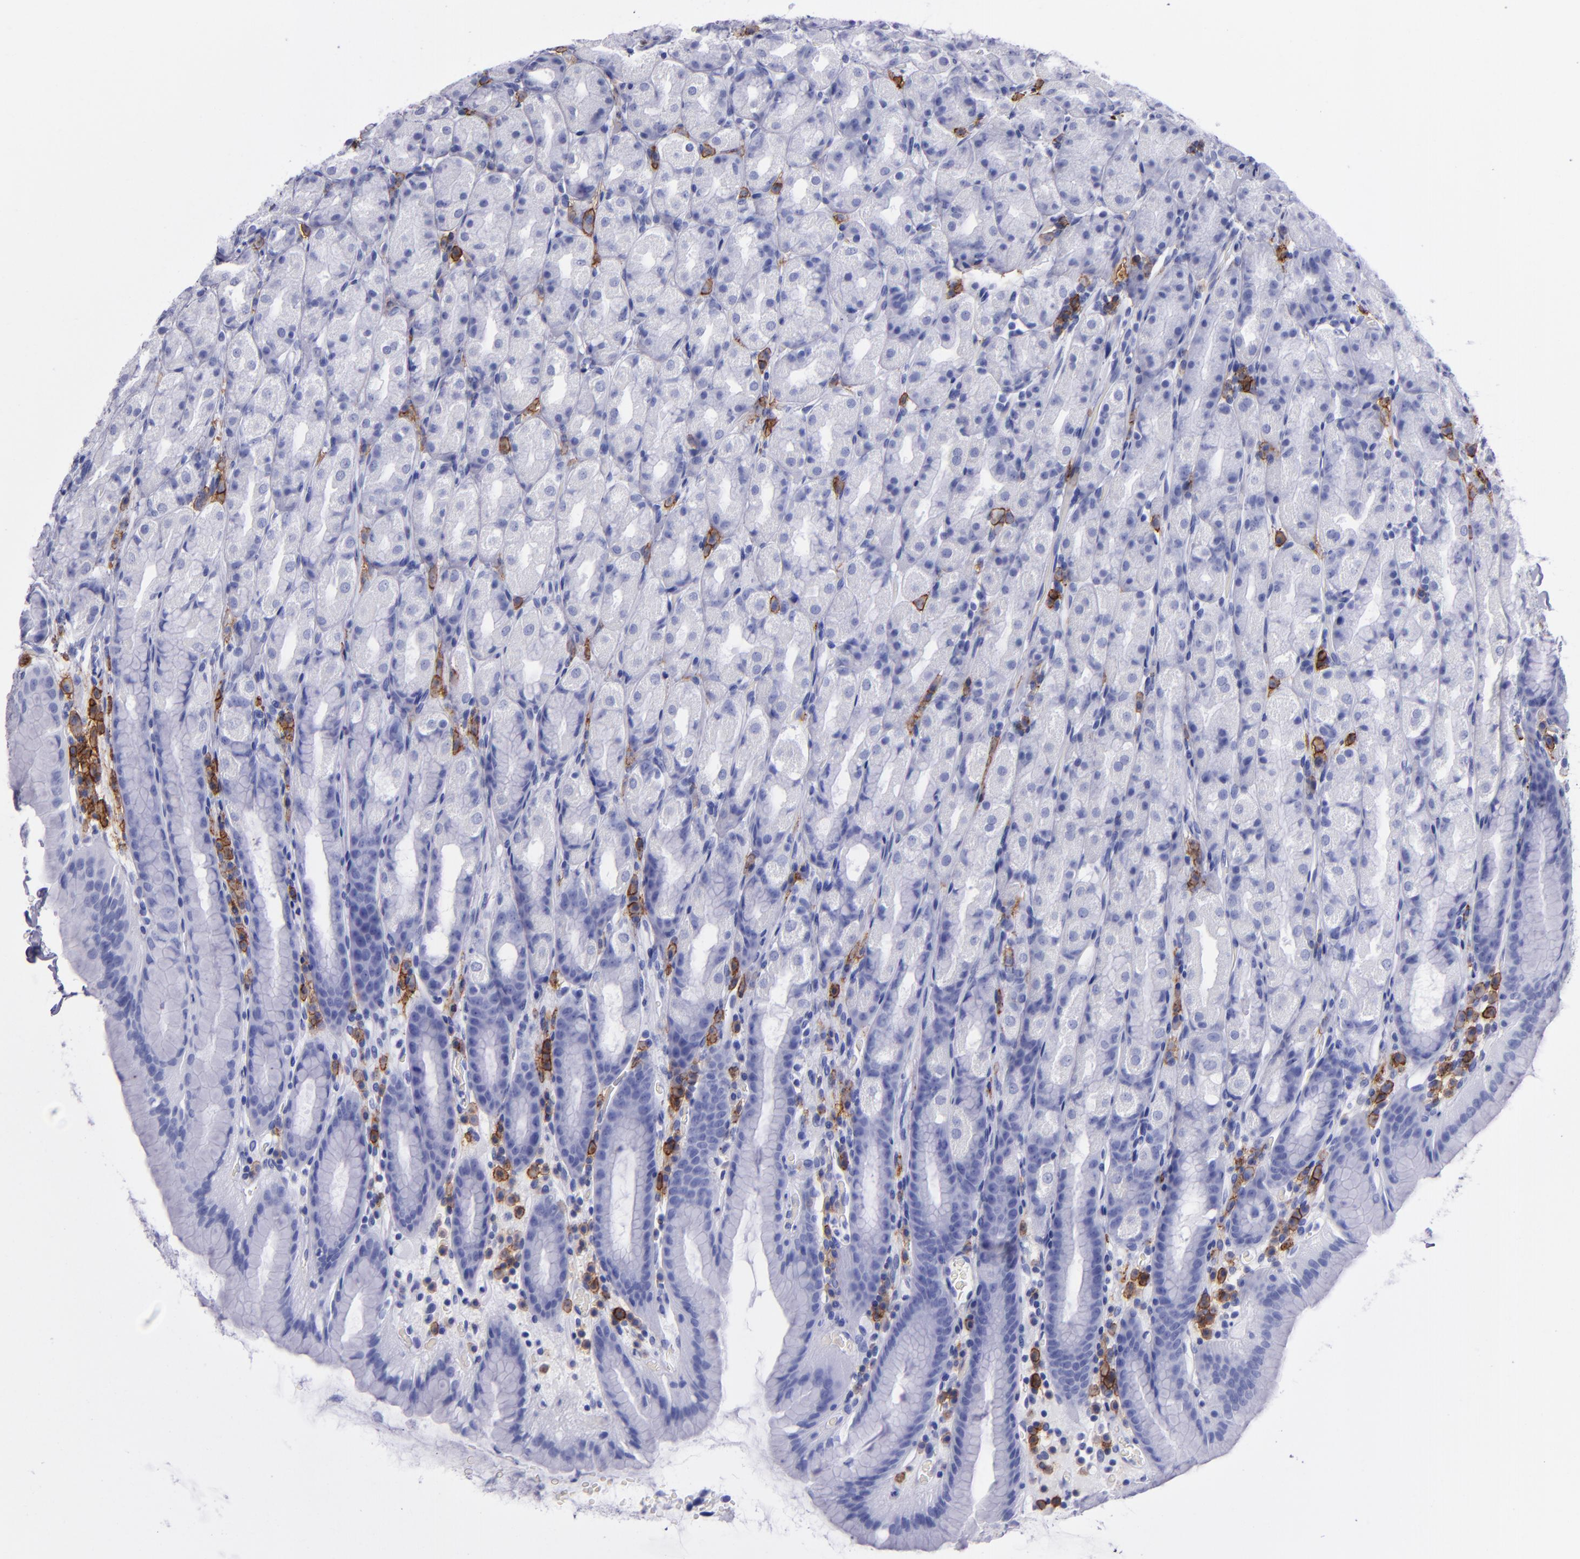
{"staining": {"intensity": "negative", "quantity": "none", "location": "none"}, "tissue": "stomach", "cell_type": "Glandular cells", "image_type": "normal", "snomed": [{"axis": "morphology", "description": "Normal tissue, NOS"}, {"axis": "topography", "description": "Stomach, upper"}], "caption": "Glandular cells show no significant positivity in benign stomach.", "gene": "CD38", "patient": {"sex": "male", "age": 68}}